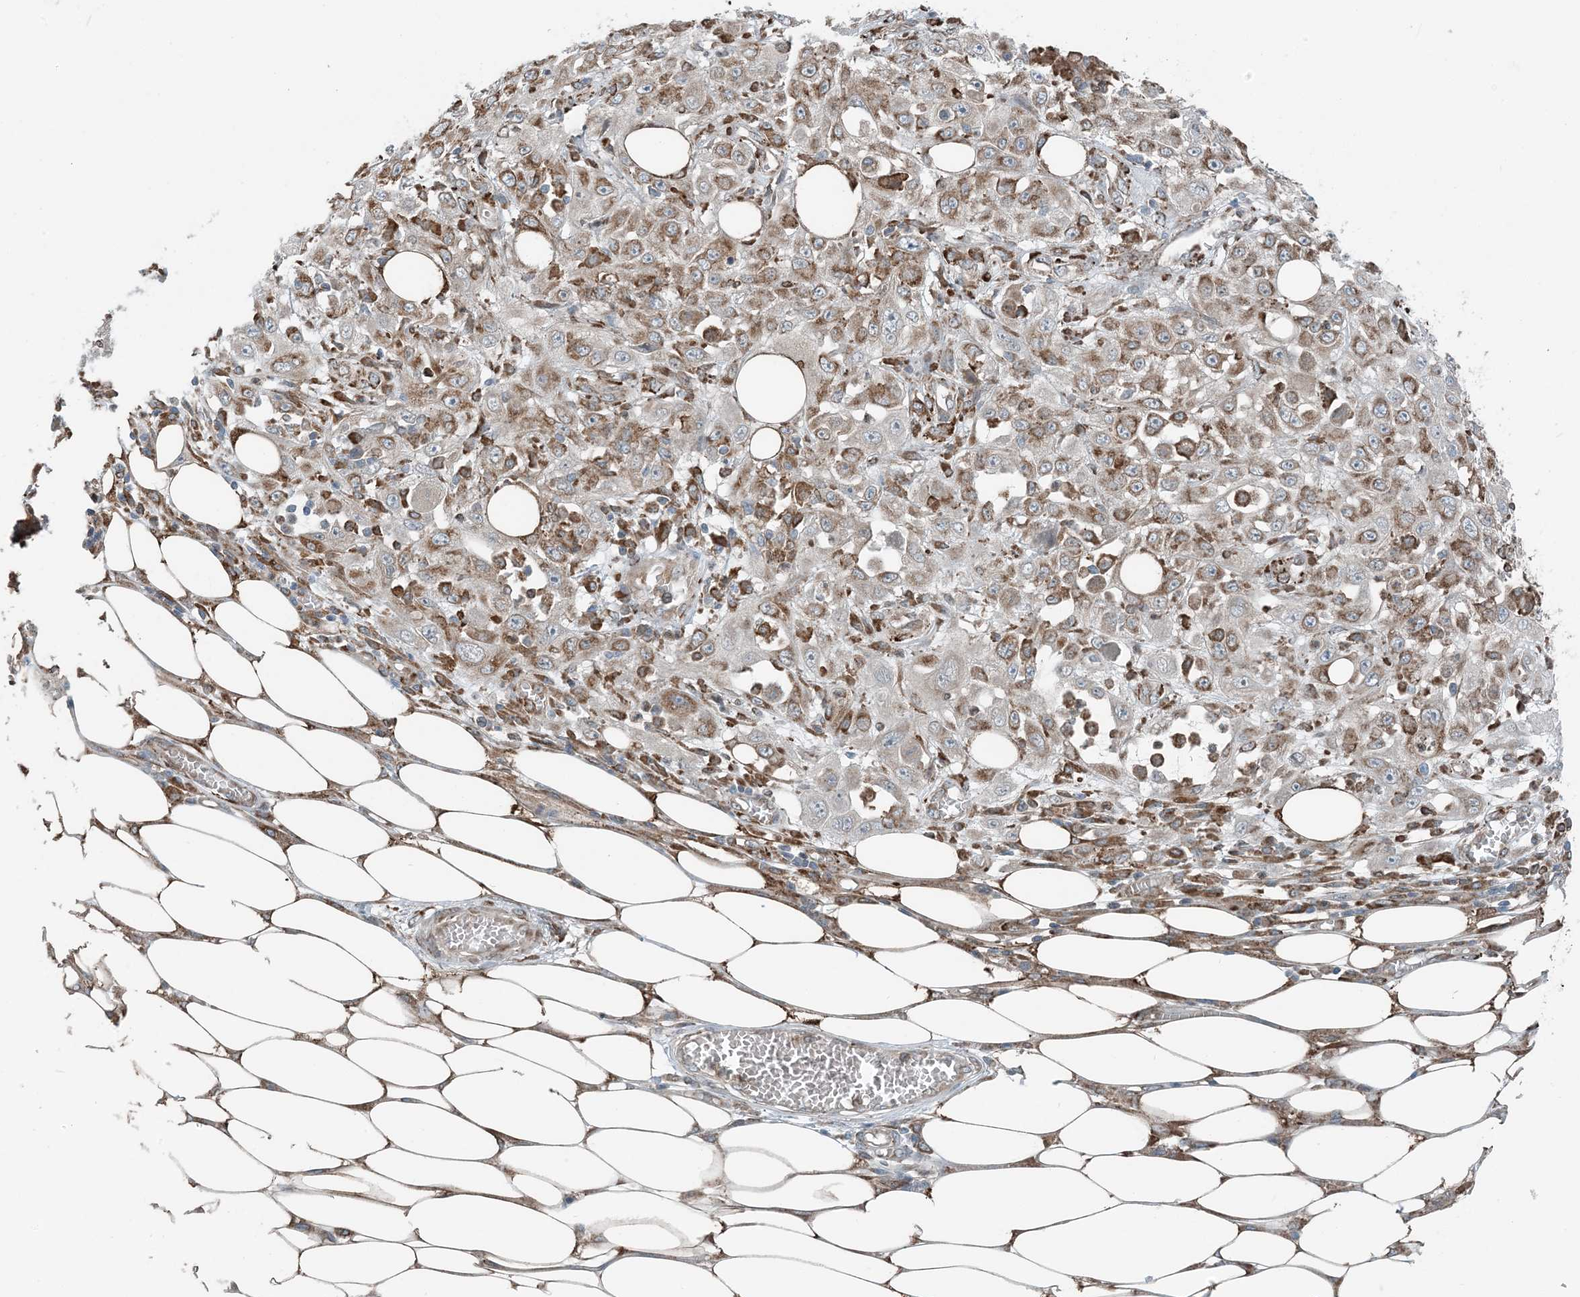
{"staining": {"intensity": "moderate", "quantity": ">75%", "location": "cytoplasmic/membranous"}, "tissue": "skin cancer", "cell_type": "Tumor cells", "image_type": "cancer", "snomed": [{"axis": "morphology", "description": "Squamous cell carcinoma, NOS"}, {"axis": "morphology", "description": "Squamous cell carcinoma, metastatic, NOS"}, {"axis": "topography", "description": "Skin"}, {"axis": "topography", "description": "Lymph node"}], "caption": "Moderate cytoplasmic/membranous staining for a protein is appreciated in approximately >75% of tumor cells of skin metastatic squamous cell carcinoma using immunohistochemistry.", "gene": "CERKL", "patient": {"sex": "male", "age": 75}}